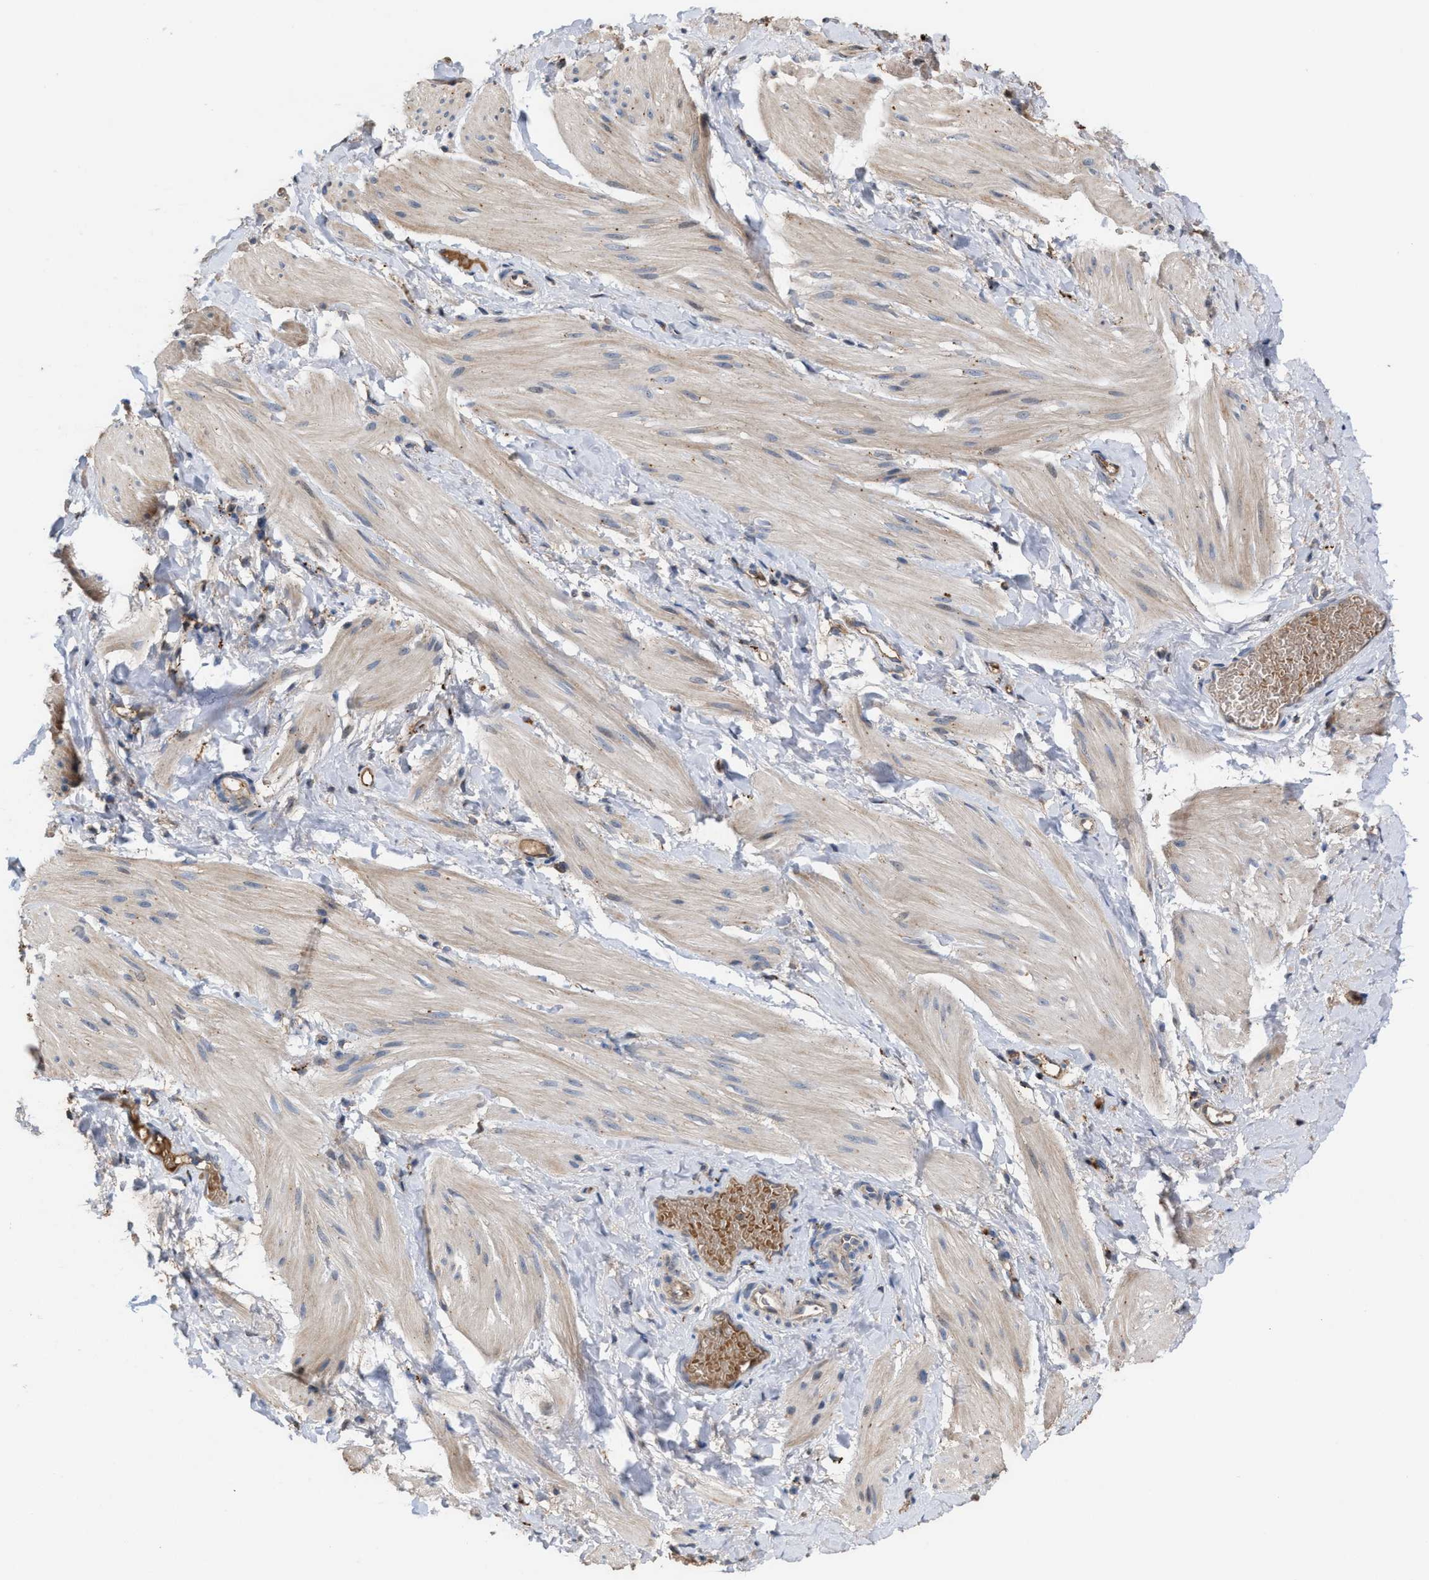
{"staining": {"intensity": "weak", "quantity": "<25%", "location": "cytoplasmic/membranous"}, "tissue": "smooth muscle", "cell_type": "Smooth muscle cells", "image_type": "normal", "snomed": [{"axis": "morphology", "description": "Normal tissue, NOS"}, {"axis": "topography", "description": "Smooth muscle"}], "caption": "This is an immunohistochemistry photomicrograph of benign human smooth muscle. There is no expression in smooth muscle cells.", "gene": "ELMO3", "patient": {"sex": "male", "age": 16}}